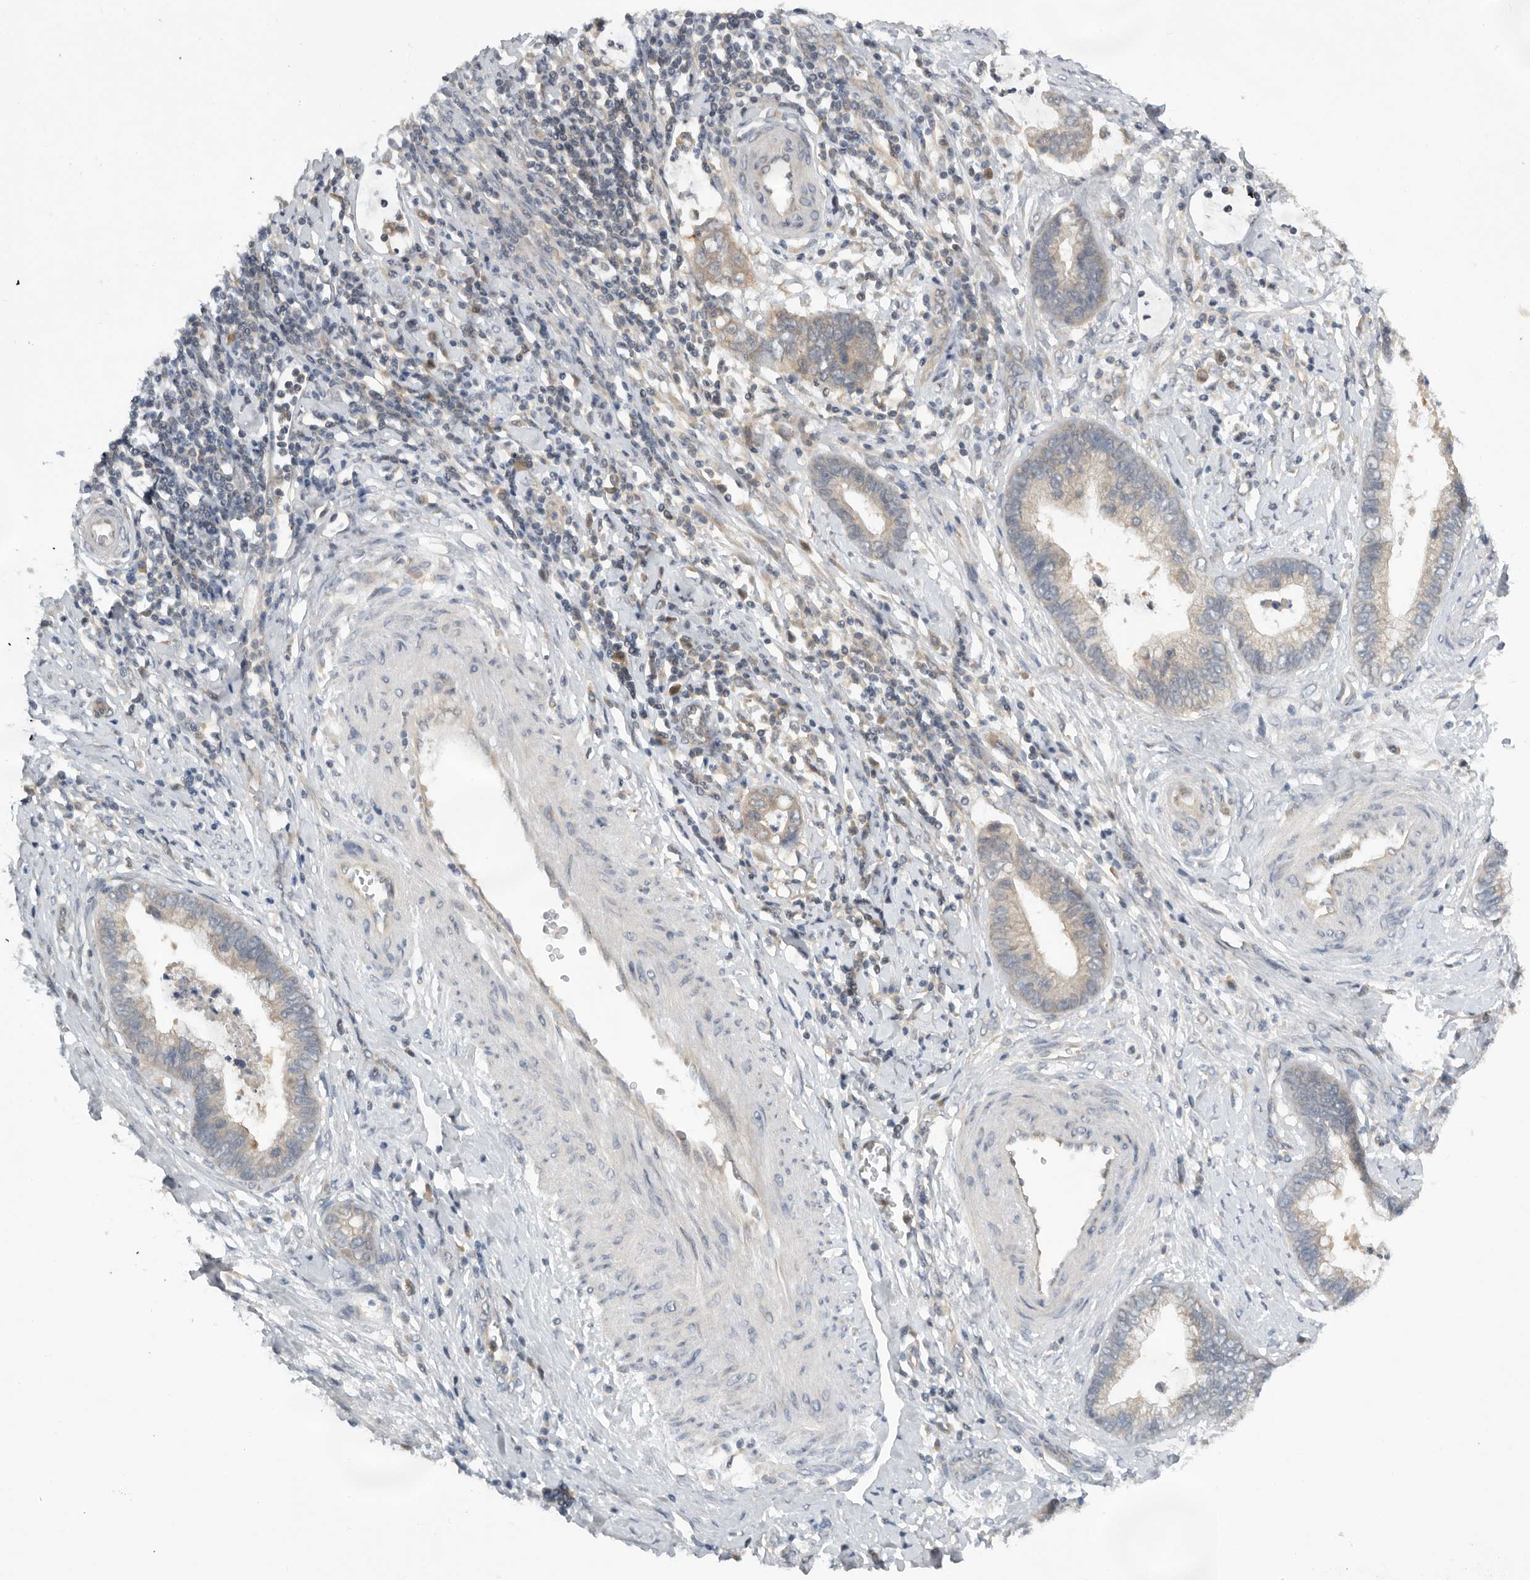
{"staining": {"intensity": "weak", "quantity": "25%-75%", "location": "cytoplasmic/membranous"}, "tissue": "cervical cancer", "cell_type": "Tumor cells", "image_type": "cancer", "snomed": [{"axis": "morphology", "description": "Adenocarcinoma, NOS"}, {"axis": "topography", "description": "Cervix"}], "caption": "Protein staining of cervical cancer tissue demonstrates weak cytoplasmic/membranous positivity in approximately 25%-75% of tumor cells.", "gene": "AASDHPPT", "patient": {"sex": "female", "age": 44}}